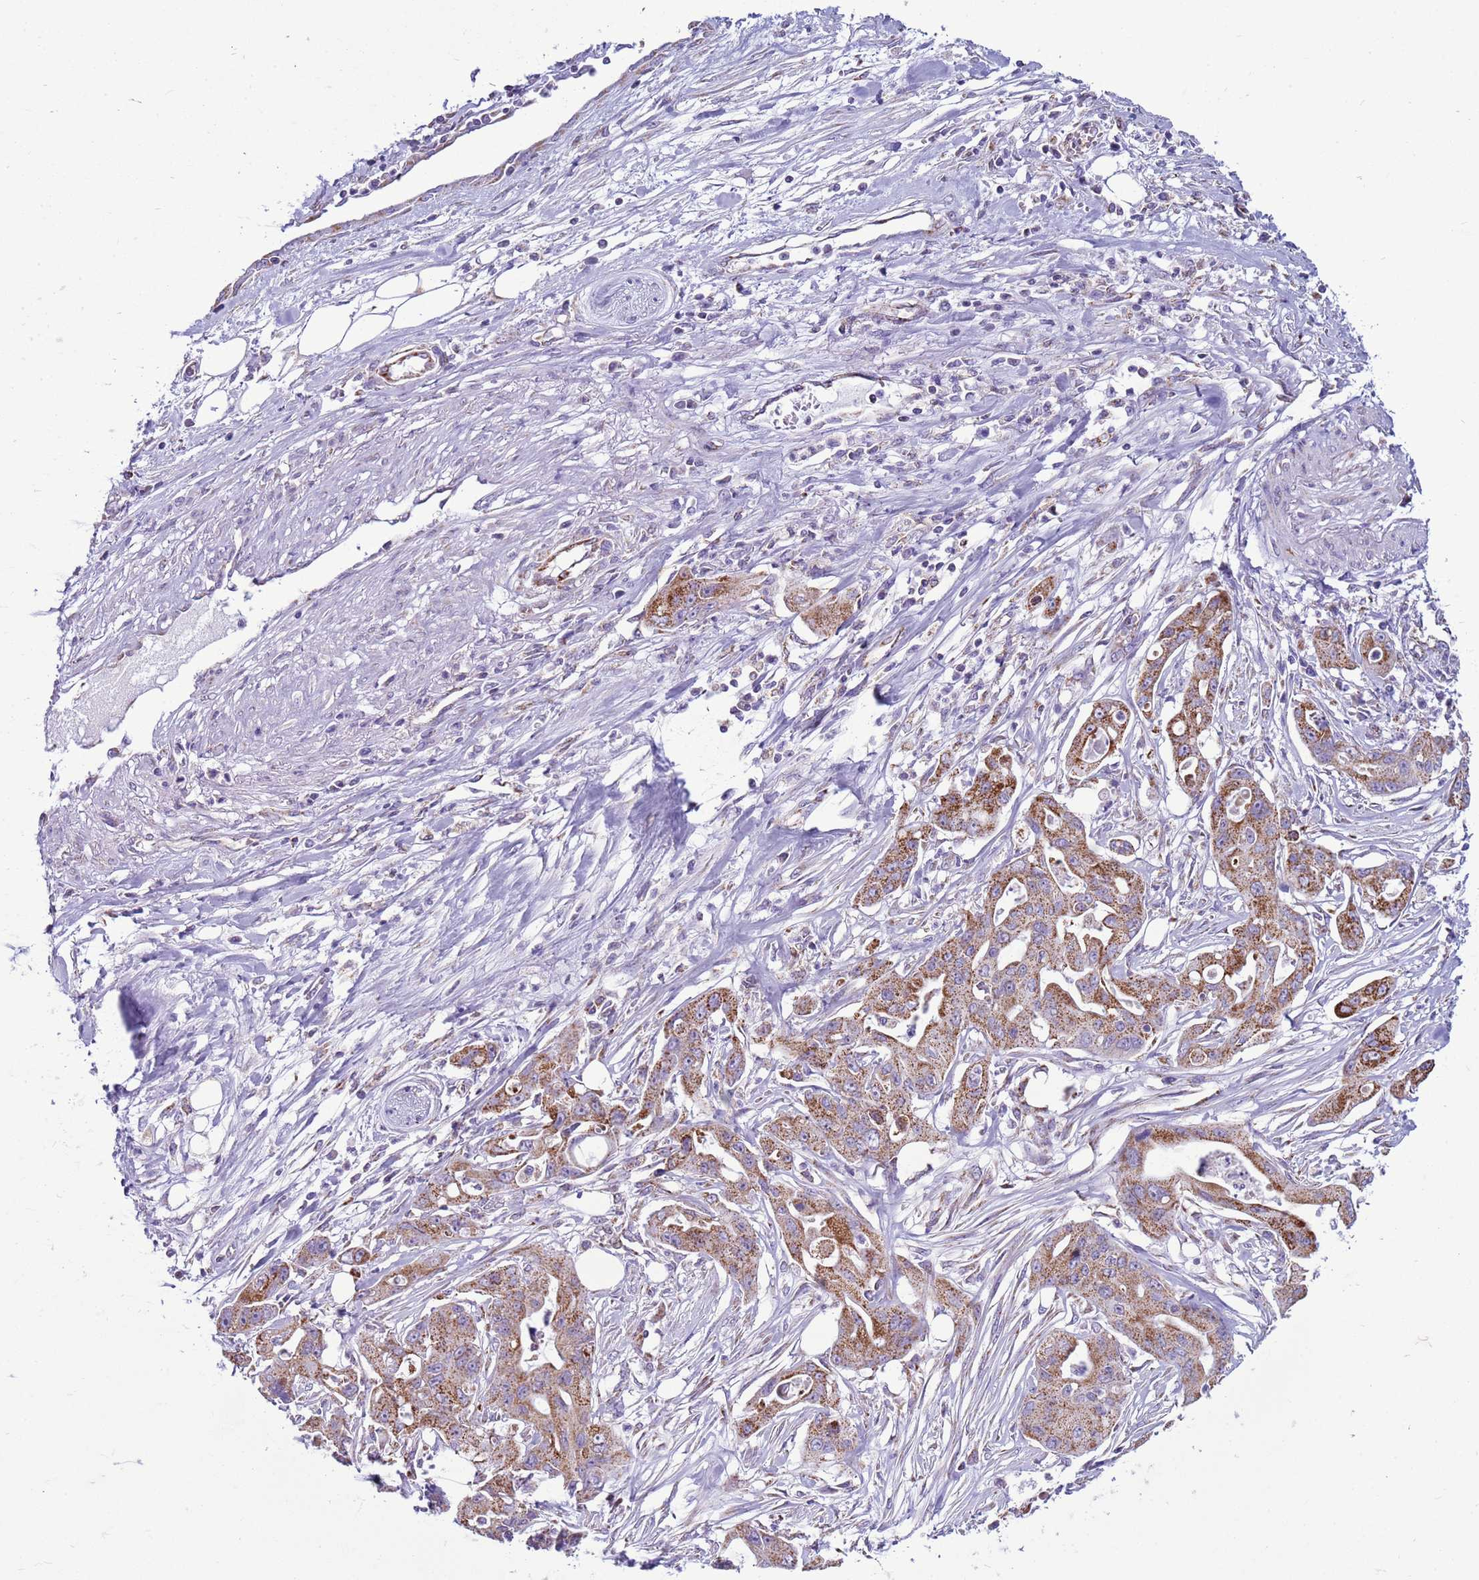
{"staining": {"intensity": "moderate", "quantity": ">75%", "location": "cytoplasmic/membranous"}, "tissue": "ovarian cancer", "cell_type": "Tumor cells", "image_type": "cancer", "snomed": [{"axis": "morphology", "description": "Cystadenocarcinoma, mucinous, NOS"}, {"axis": "topography", "description": "Ovary"}], "caption": "Moderate cytoplasmic/membranous staining for a protein is identified in approximately >75% of tumor cells of ovarian cancer using IHC.", "gene": "NCALD", "patient": {"sex": "female", "age": 70}}